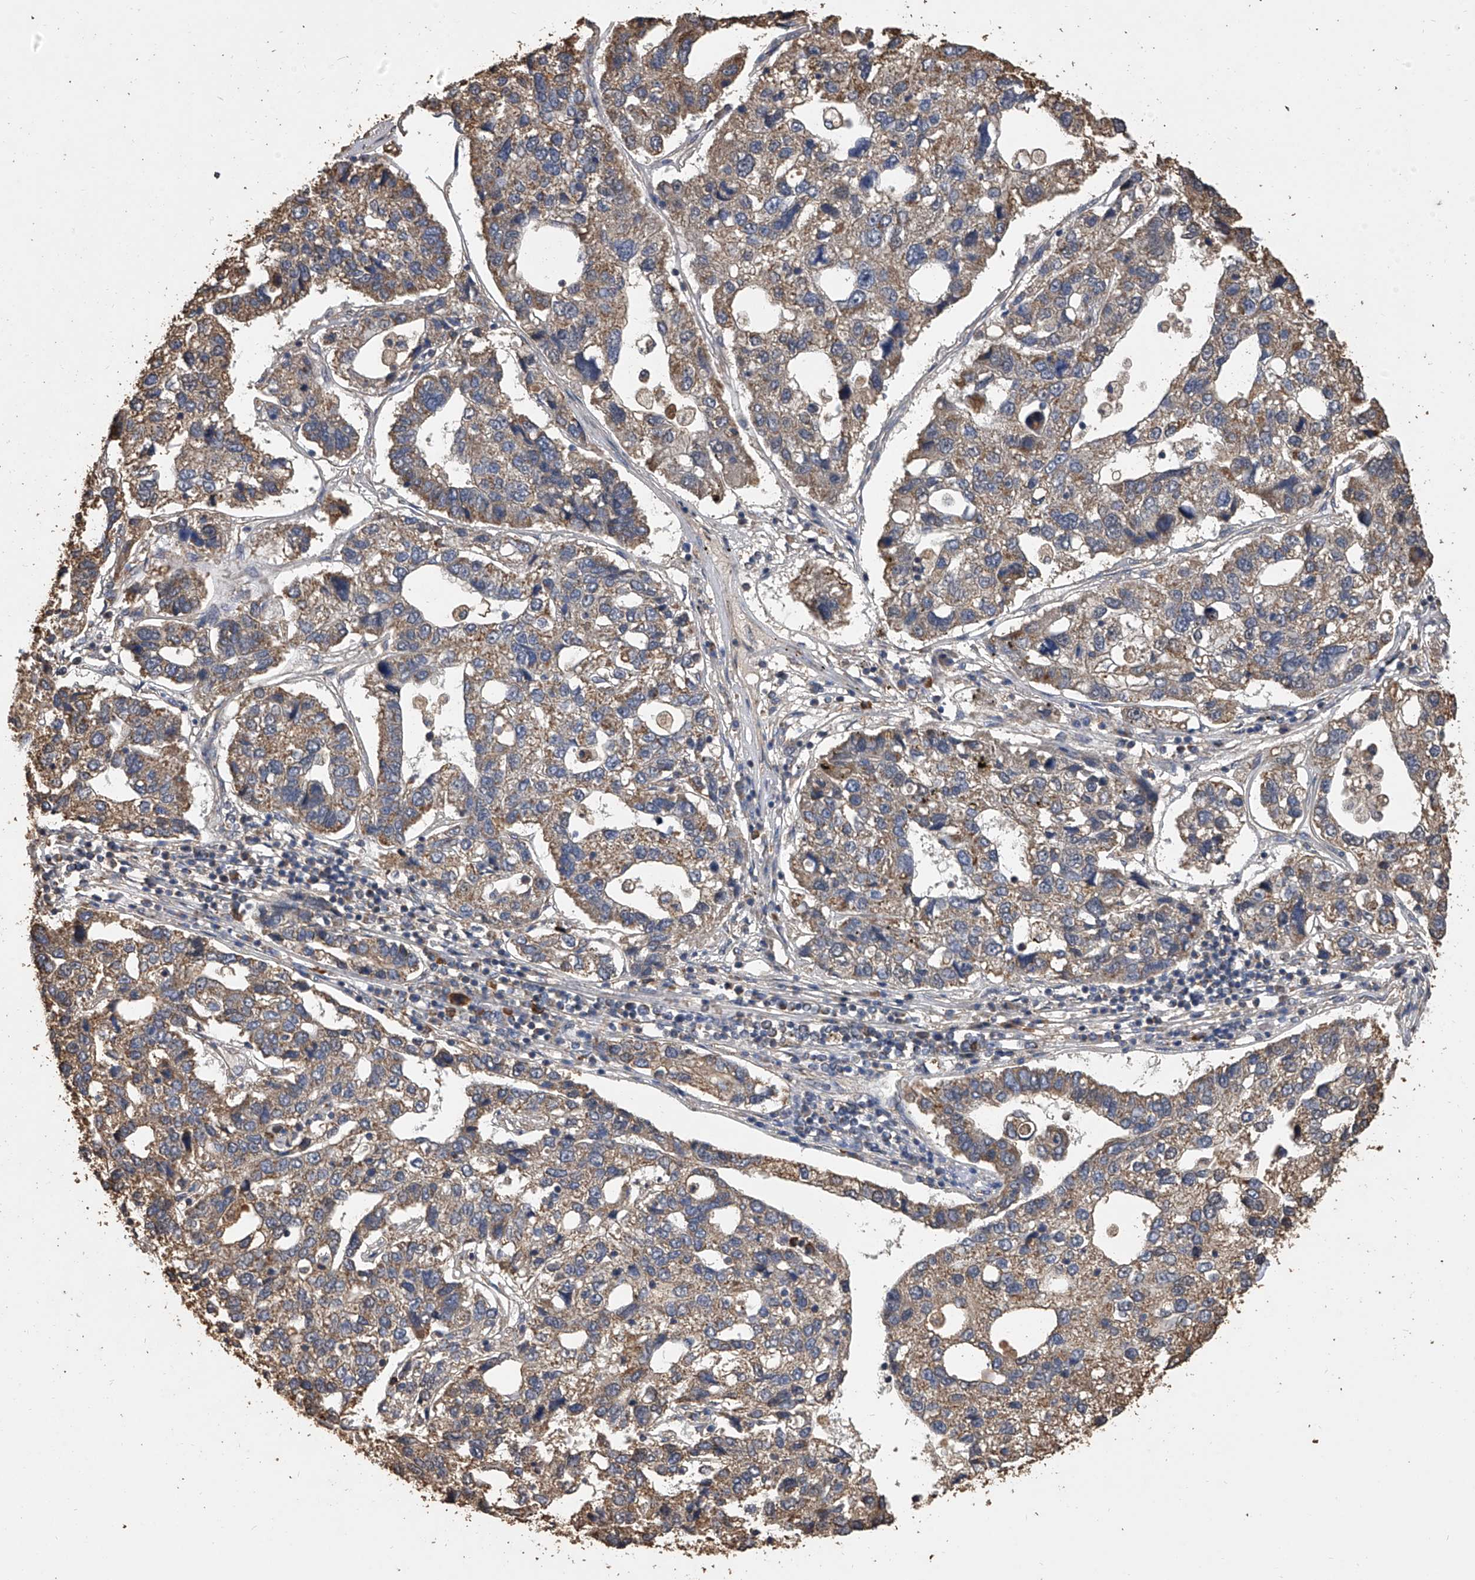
{"staining": {"intensity": "moderate", "quantity": ">75%", "location": "cytoplasmic/membranous"}, "tissue": "pancreatic cancer", "cell_type": "Tumor cells", "image_type": "cancer", "snomed": [{"axis": "morphology", "description": "Adenocarcinoma, NOS"}, {"axis": "topography", "description": "Pancreas"}], "caption": "Pancreatic cancer was stained to show a protein in brown. There is medium levels of moderate cytoplasmic/membranous expression in about >75% of tumor cells.", "gene": "MRPL28", "patient": {"sex": "female", "age": 61}}